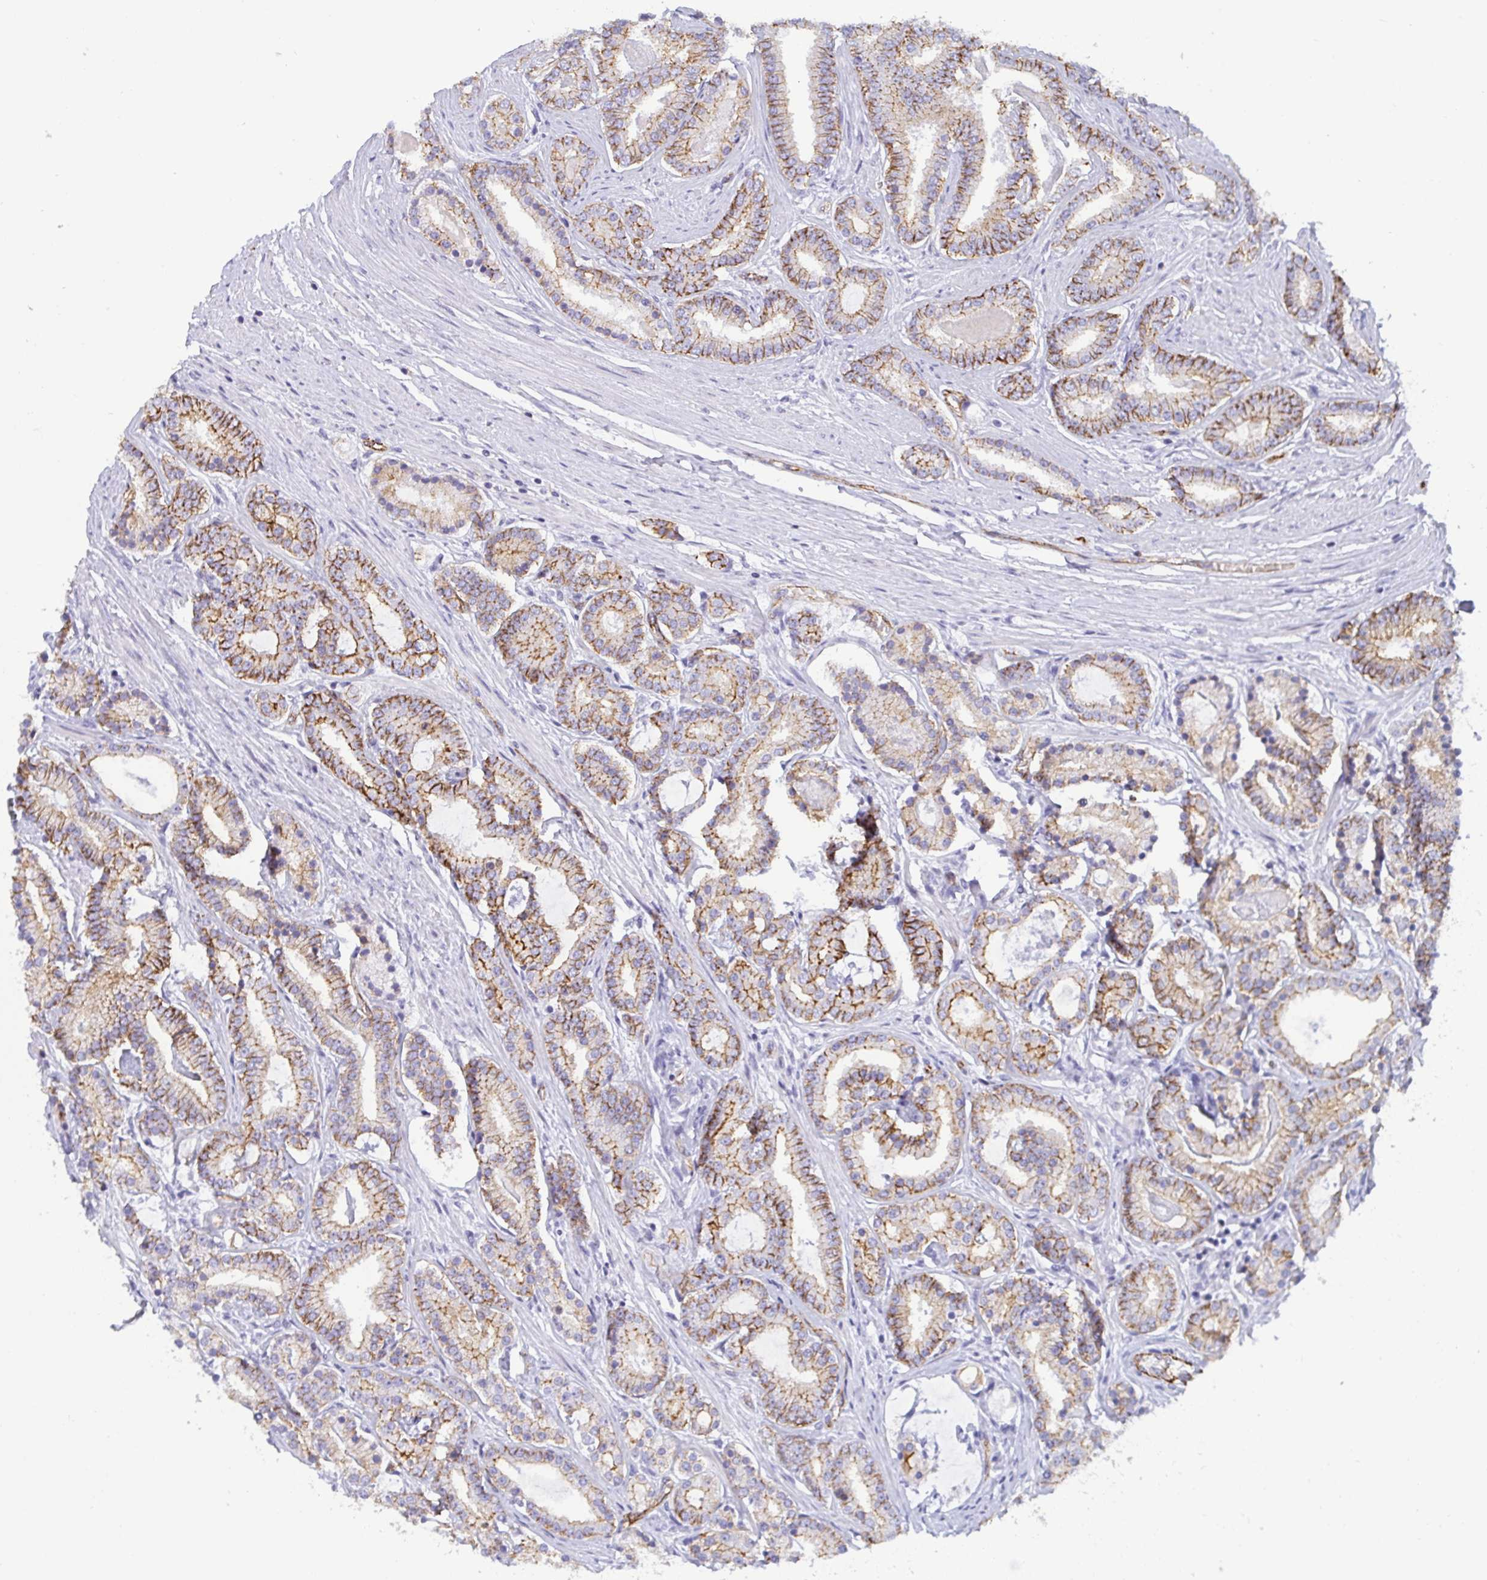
{"staining": {"intensity": "moderate", "quantity": ">75%", "location": "cytoplasmic/membranous"}, "tissue": "prostate cancer", "cell_type": "Tumor cells", "image_type": "cancer", "snomed": [{"axis": "morphology", "description": "Adenocarcinoma, High grade"}, {"axis": "topography", "description": "Prostate"}], "caption": "Prostate cancer (adenocarcinoma (high-grade)) stained with IHC reveals moderate cytoplasmic/membranous staining in about >75% of tumor cells. (Brightfield microscopy of DAB IHC at high magnification).", "gene": "LIMA1", "patient": {"sex": "male", "age": 63}}